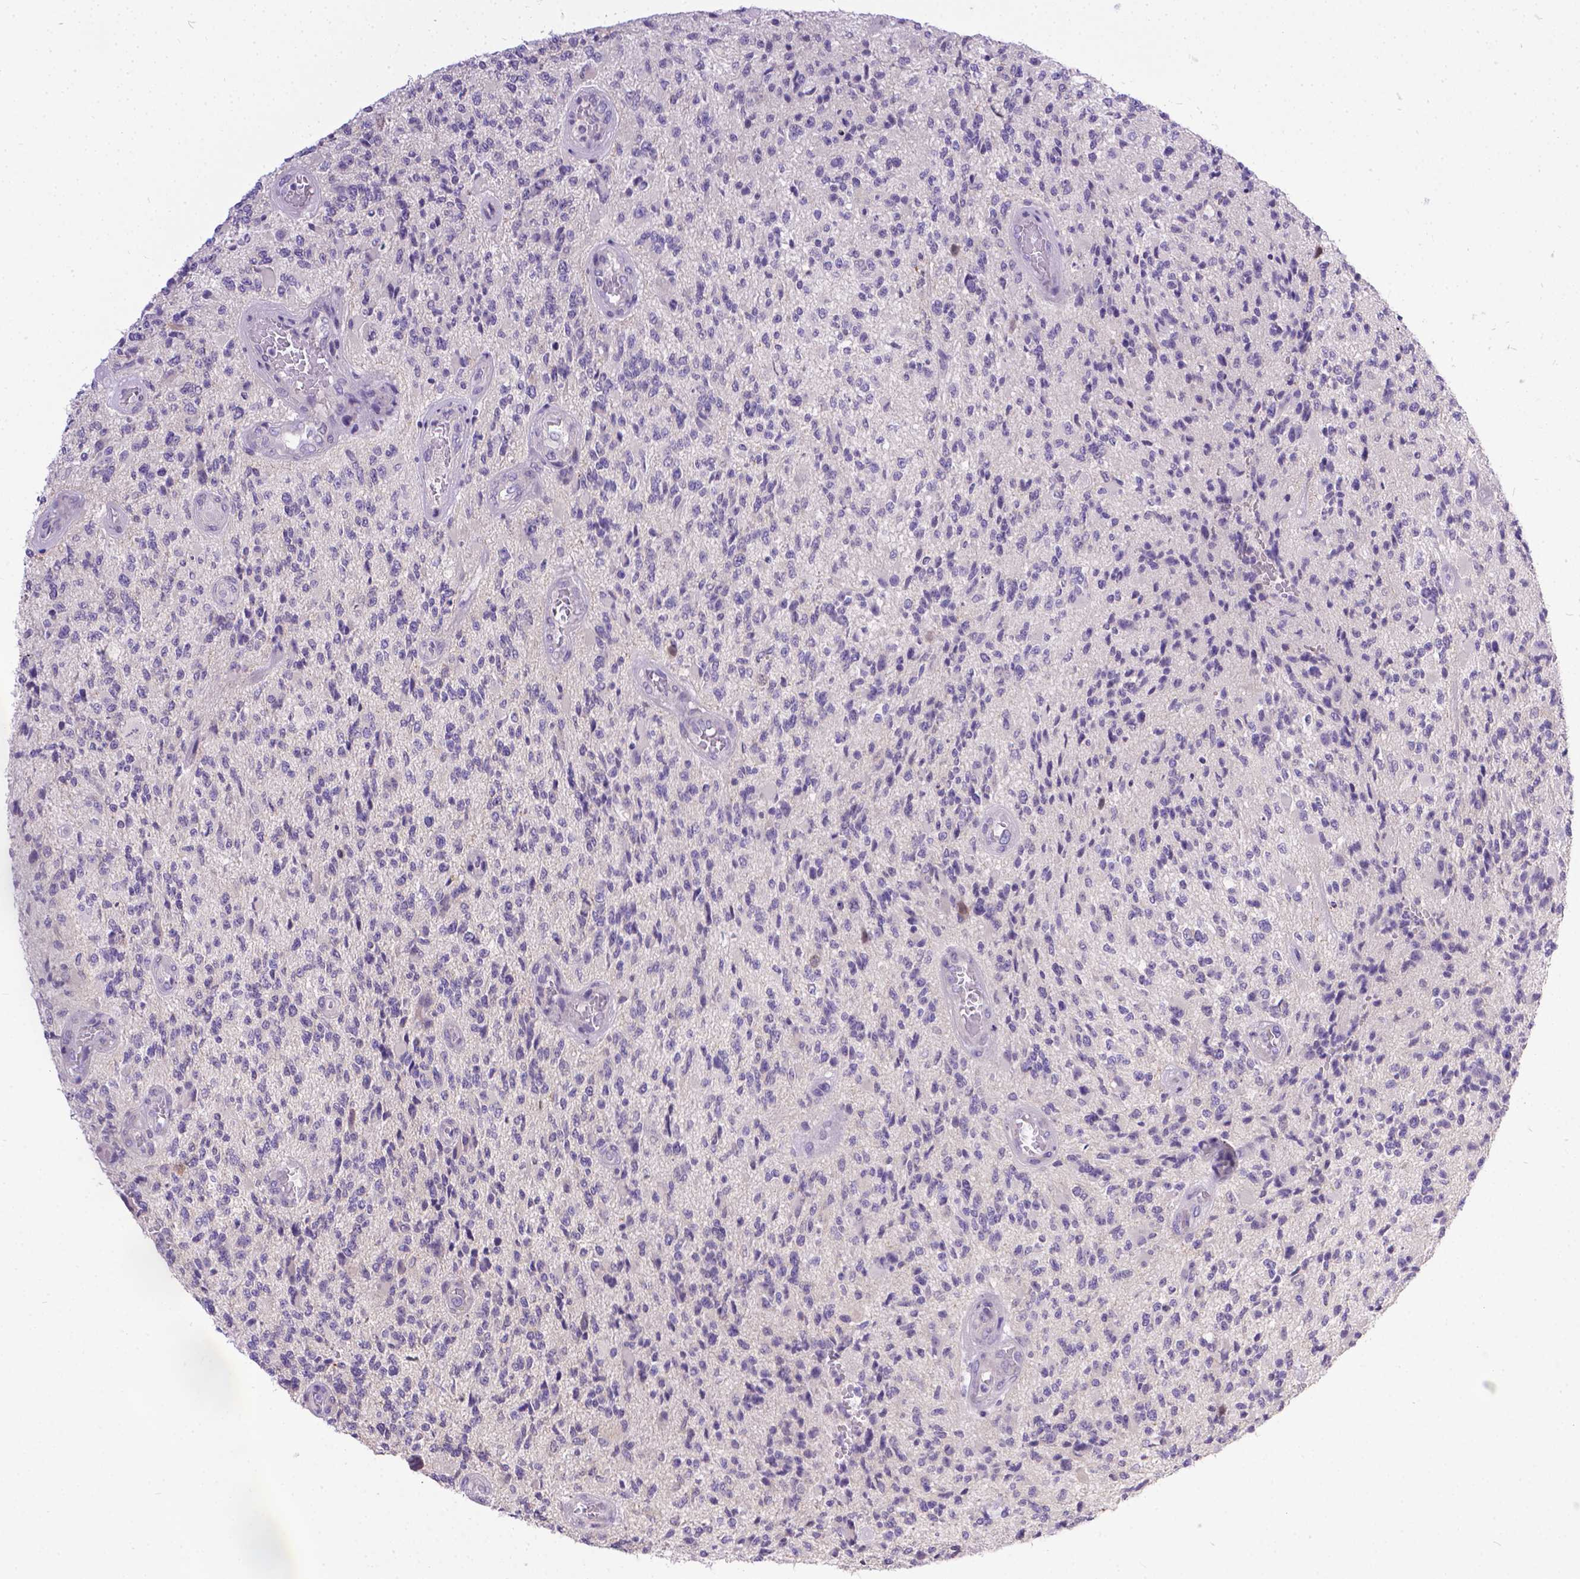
{"staining": {"intensity": "negative", "quantity": "none", "location": "none"}, "tissue": "glioma", "cell_type": "Tumor cells", "image_type": "cancer", "snomed": [{"axis": "morphology", "description": "Glioma, malignant, High grade"}, {"axis": "topography", "description": "Brain"}], "caption": "This is a micrograph of immunohistochemistry staining of glioma, which shows no staining in tumor cells.", "gene": "TTLL6", "patient": {"sex": "female", "age": 63}}